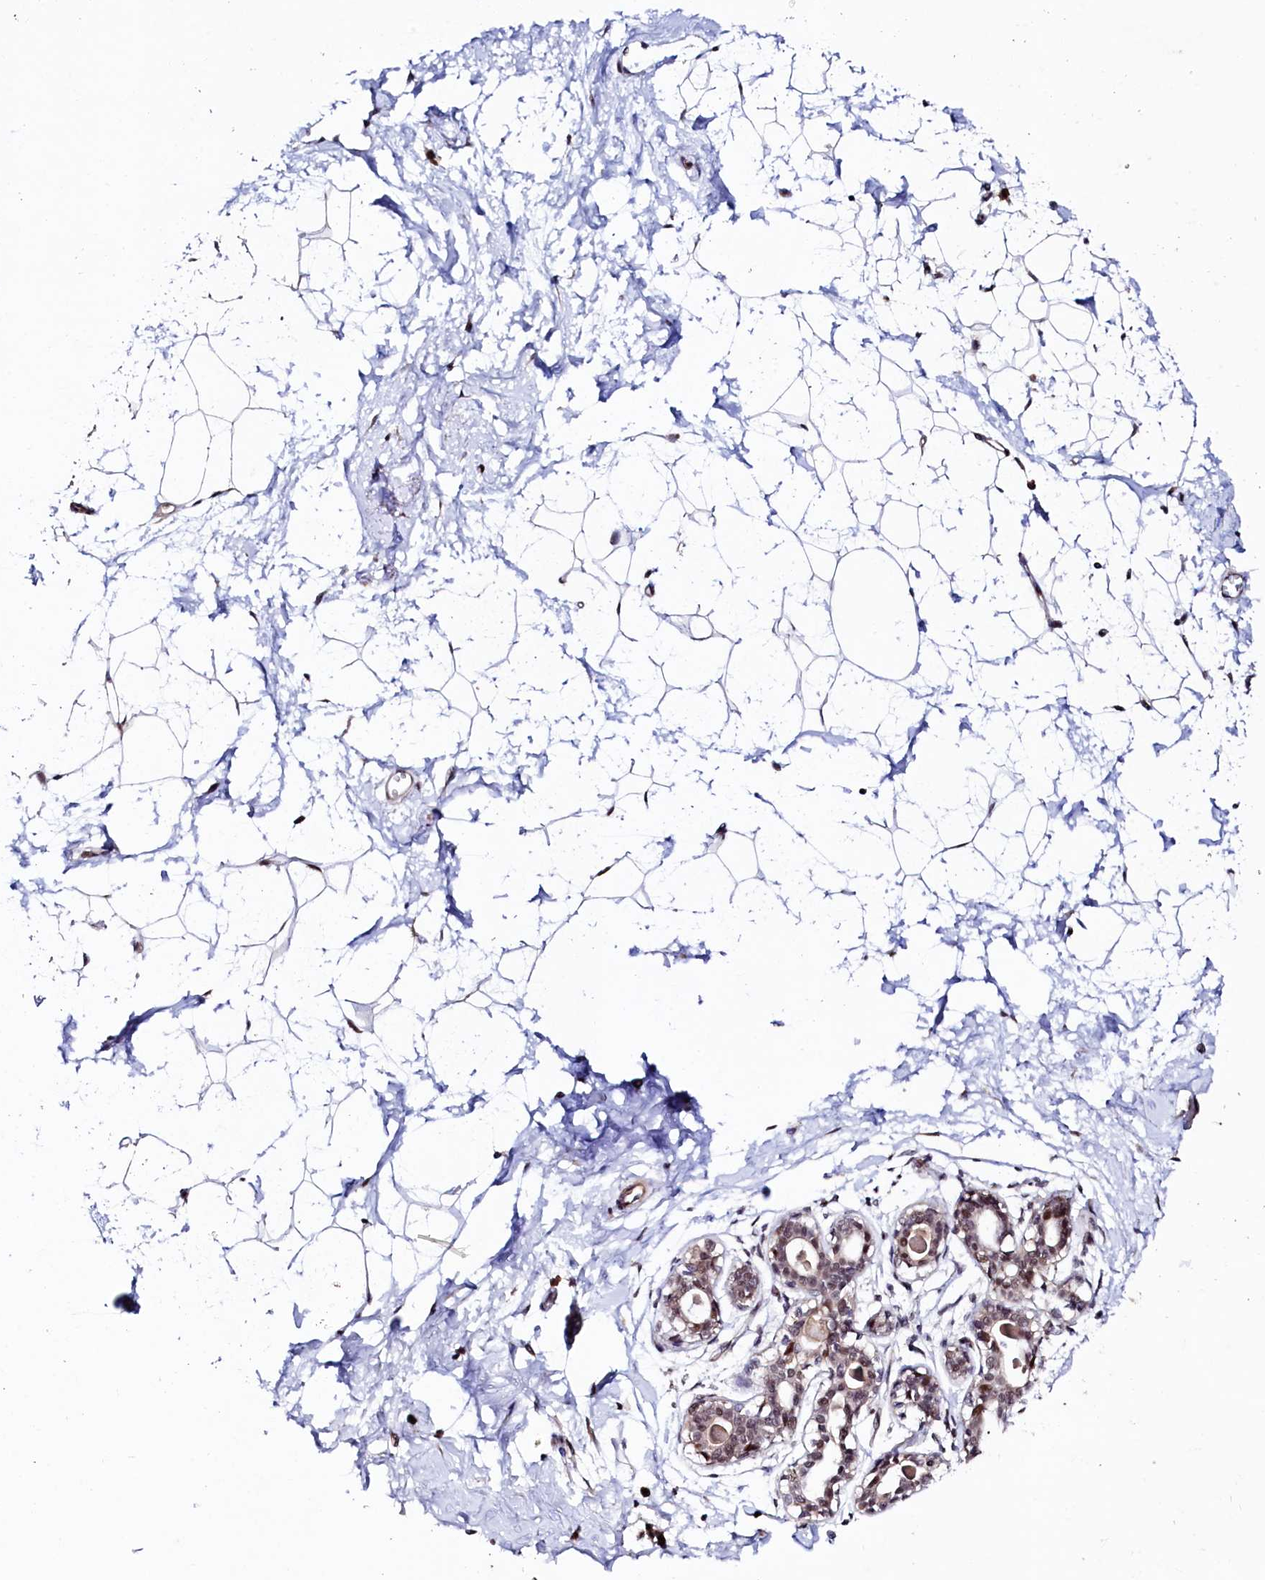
{"staining": {"intensity": "moderate", "quantity": ">75%", "location": "nuclear"}, "tissue": "breast", "cell_type": "Adipocytes", "image_type": "normal", "snomed": [{"axis": "morphology", "description": "Normal tissue, NOS"}, {"axis": "topography", "description": "Breast"}], "caption": "Immunohistochemical staining of benign breast reveals >75% levels of moderate nuclear protein staining in approximately >75% of adipocytes. (Stains: DAB in brown, nuclei in blue, Microscopy: brightfield microscopy at high magnification).", "gene": "LEO1", "patient": {"sex": "female", "age": 45}}